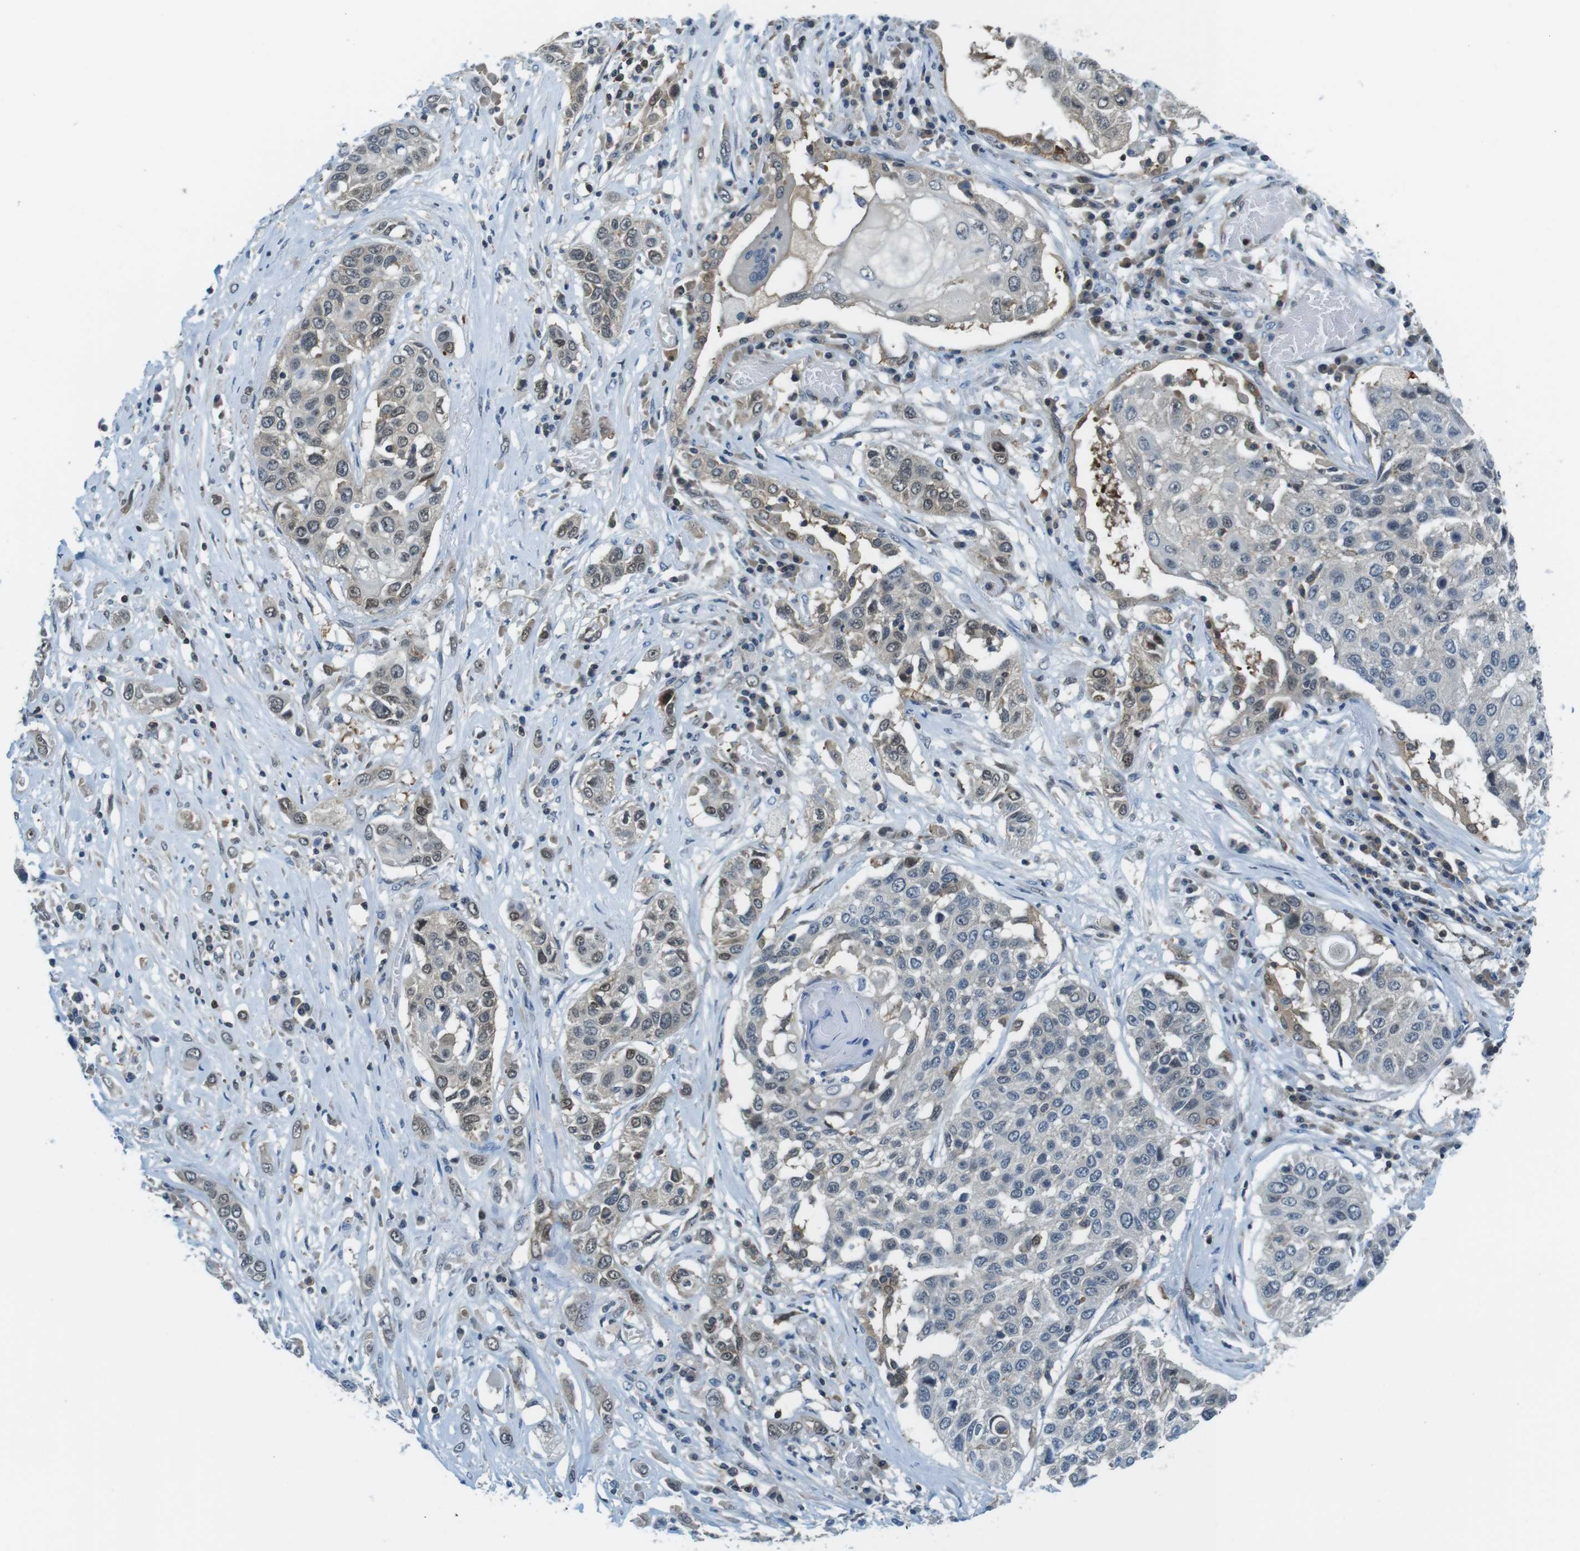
{"staining": {"intensity": "weak", "quantity": "25%-75%", "location": "cytoplasmic/membranous,nuclear"}, "tissue": "lung cancer", "cell_type": "Tumor cells", "image_type": "cancer", "snomed": [{"axis": "morphology", "description": "Squamous cell carcinoma, NOS"}, {"axis": "topography", "description": "Lung"}], "caption": "Immunohistochemistry (IHC) of human lung cancer (squamous cell carcinoma) demonstrates low levels of weak cytoplasmic/membranous and nuclear expression in about 25%-75% of tumor cells.", "gene": "TES", "patient": {"sex": "male", "age": 71}}